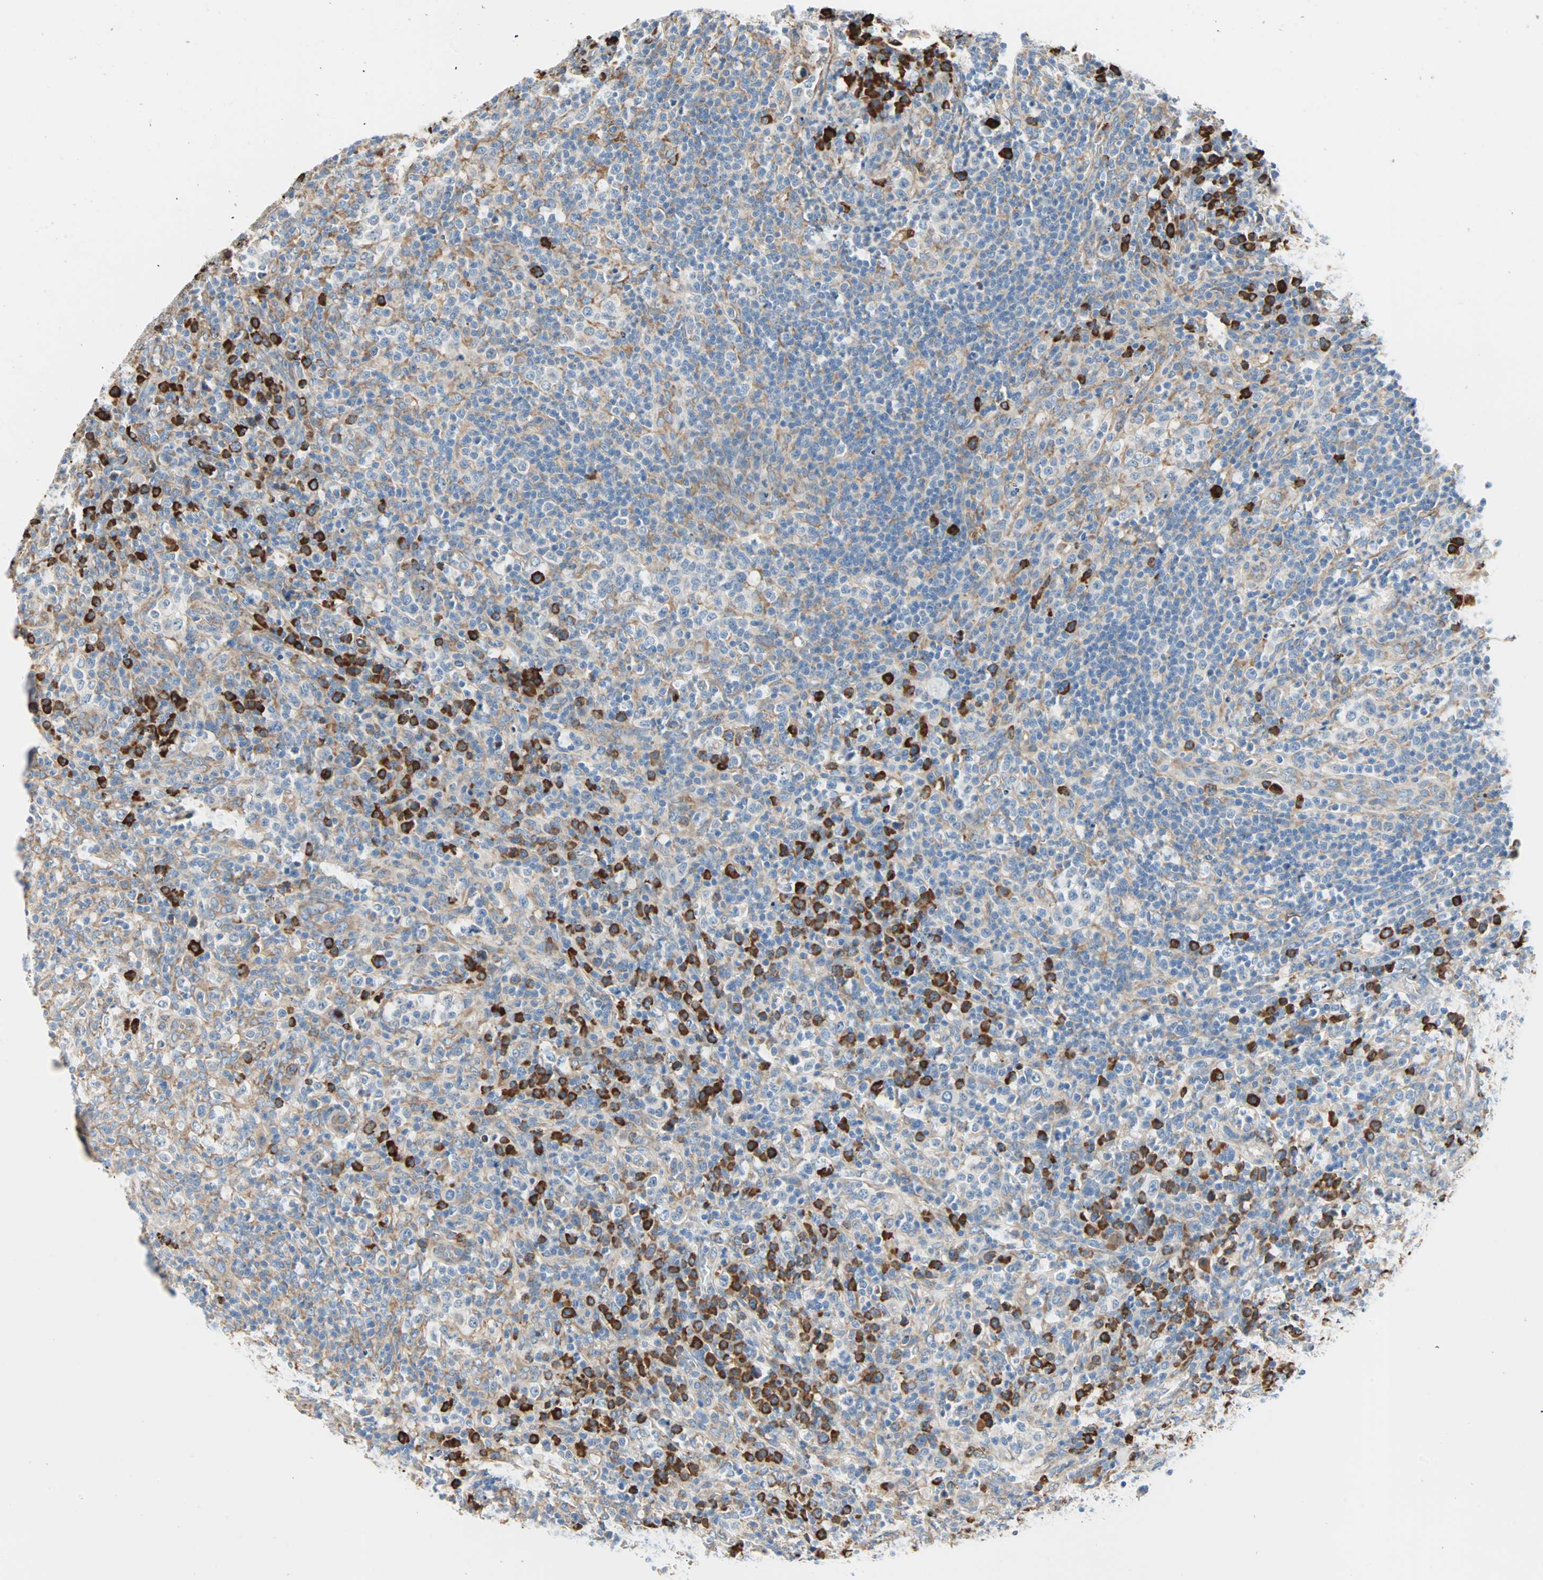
{"staining": {"intensity": "moderate", "quantity": "<25%", "location": "cytoplasmic/membranous"}, "tissue": "lymphoma", "cell_type": "Tumor cells", "image_type": "cancer", "snomed": [{"axis": "morphology", "description": "Malignant lymphoma, non-Hodgkin's type, High grade"}, {"axis": "topography", "description": "Lymph node"}], "caption": "DAB immunohistochemical staining of lymphoma reveals moderate cytoplasmic/membranous protein positivity in approximately <25% of tumor cells.", "gene": "PLCXD1", "patient": {"sex": "female", "age": 76}}